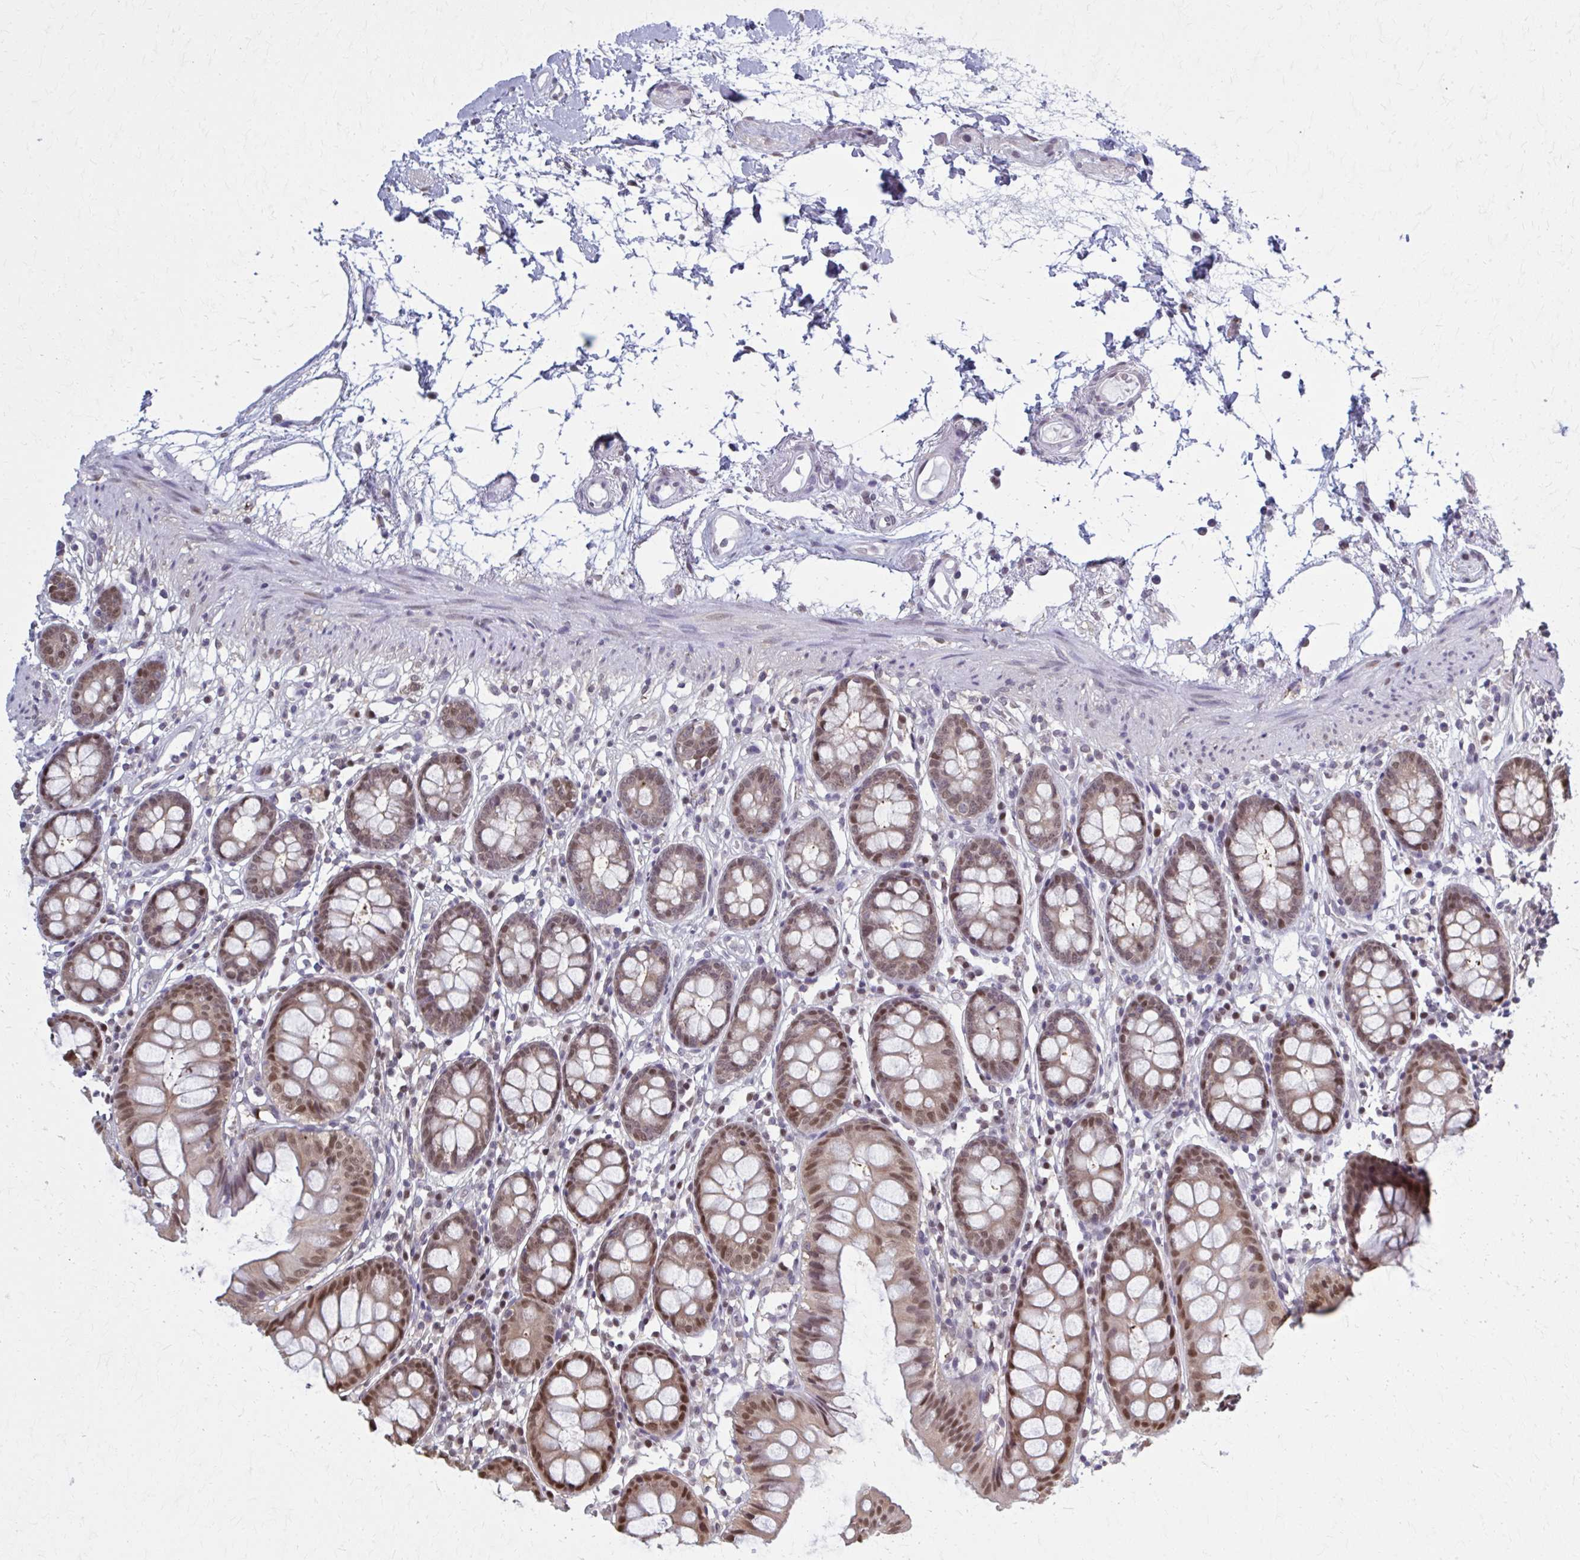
{"staining": {"intensity": "weak", "quantity": "25%-75%", "location": "nuclear"}, "tissue": "colon", "cell_type": "Endothelial cells", "image_type": "normal", "snomed": [{"axis": "morphology", "description": "Normal tissue, NOS"}, {"axis": "topography", "description": "Colon"}], "caption": "Unremarkable colon was stained to show a protein in brown. There is low levels of weak nuclear positivity in about 25%-75% of endothelial cells. Ihc stains the protein in brown and the nuclei are stained blue.", "gene": "MDH1", "patient": {"sex": "female", "age": 84}}